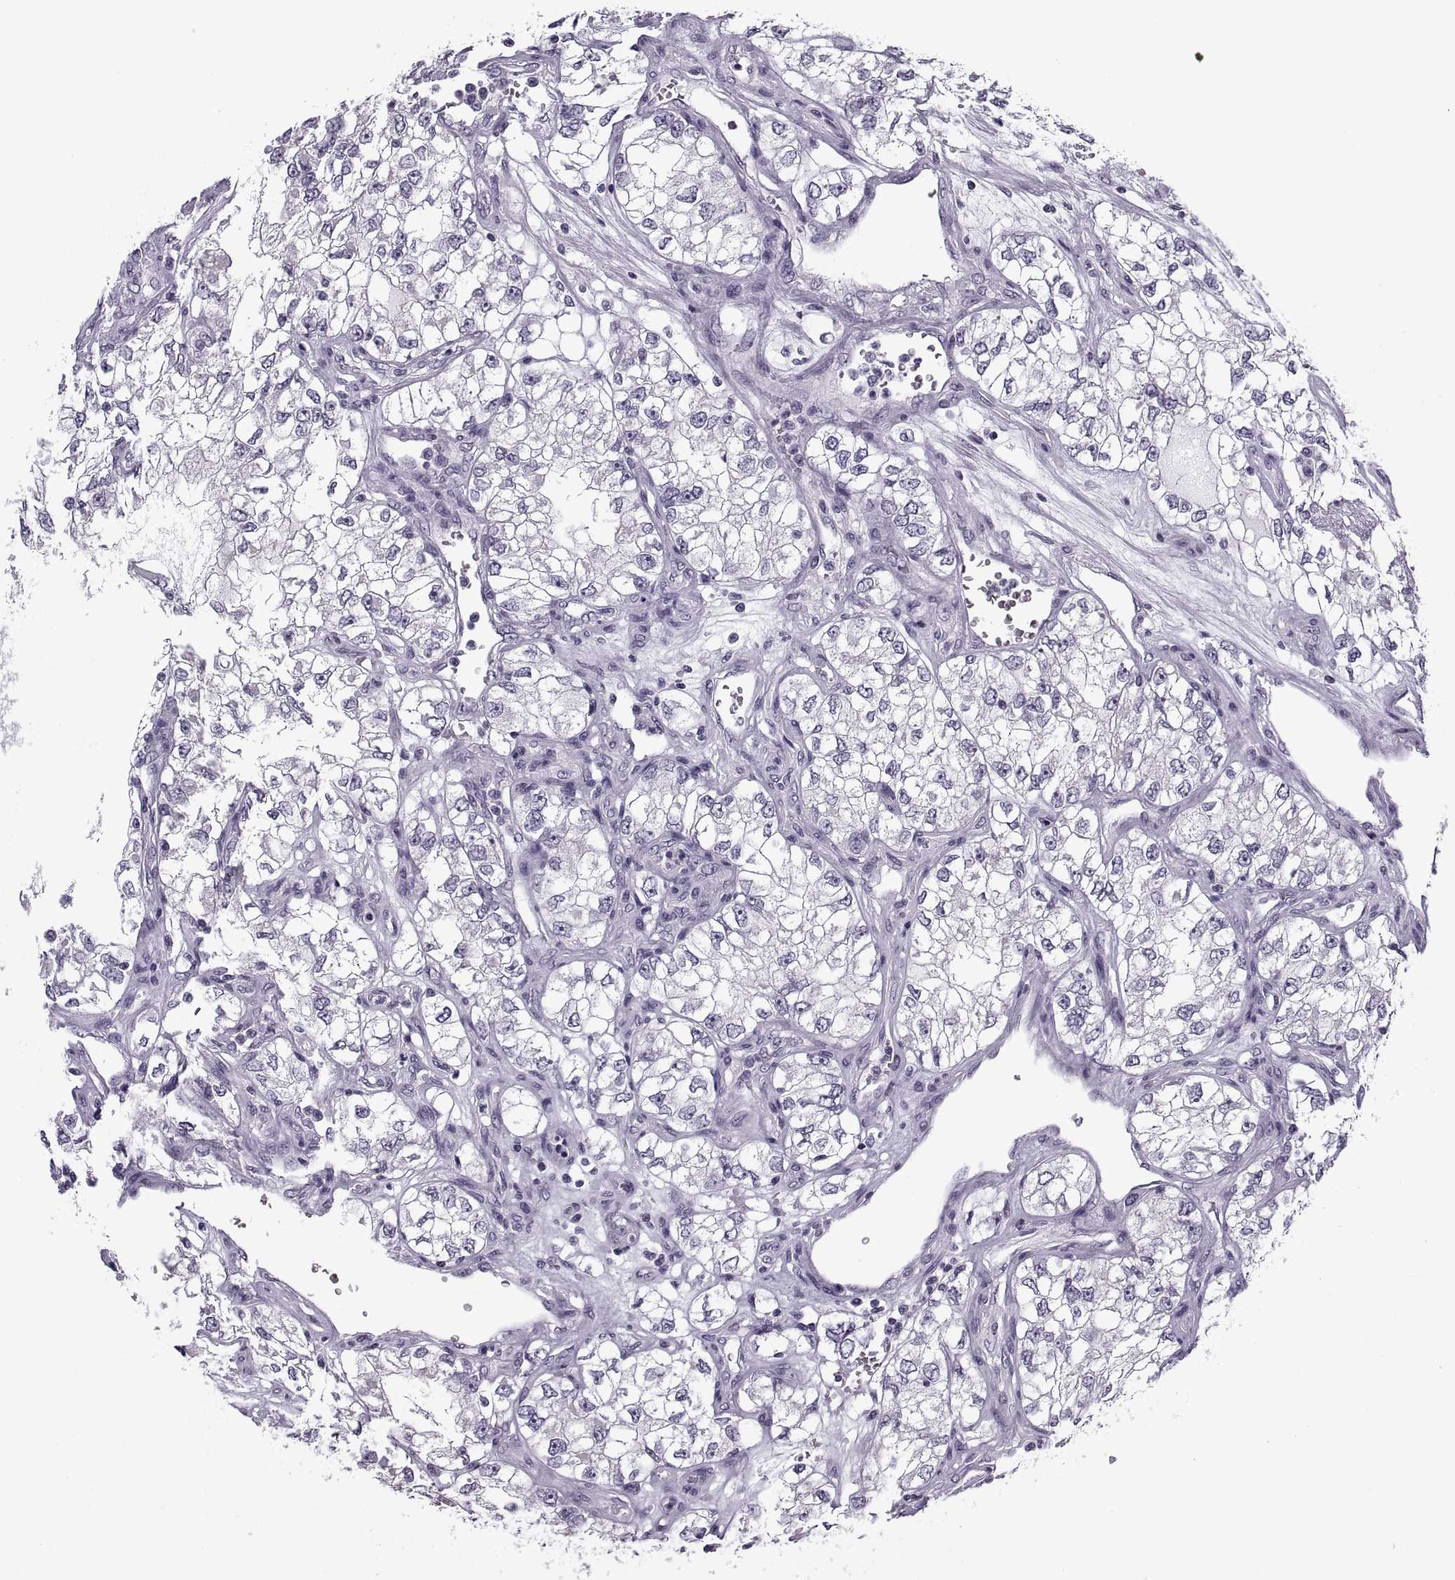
{"staining": {"intensity": "negative", "quantity": "none", "location": "none"}, "tissue": "renal cancer", "cell_type": "Tumor cells", "image_type": "cancer", "snomed": [{"axis": "morphology", "description": "Adenocarcinoma, NOS"}, {"axis": "topography", "description": "Kidney"}], "caption": "An immunohistochemistry (IHC) photomicrograph of renal cancer (adenocarcinoma) is shown. There is no staining in tumor cells of renal cancer (adenocarcinoma).", "gene": "TBC1D3G", "patient": {"sex": "female", "age": 59}}